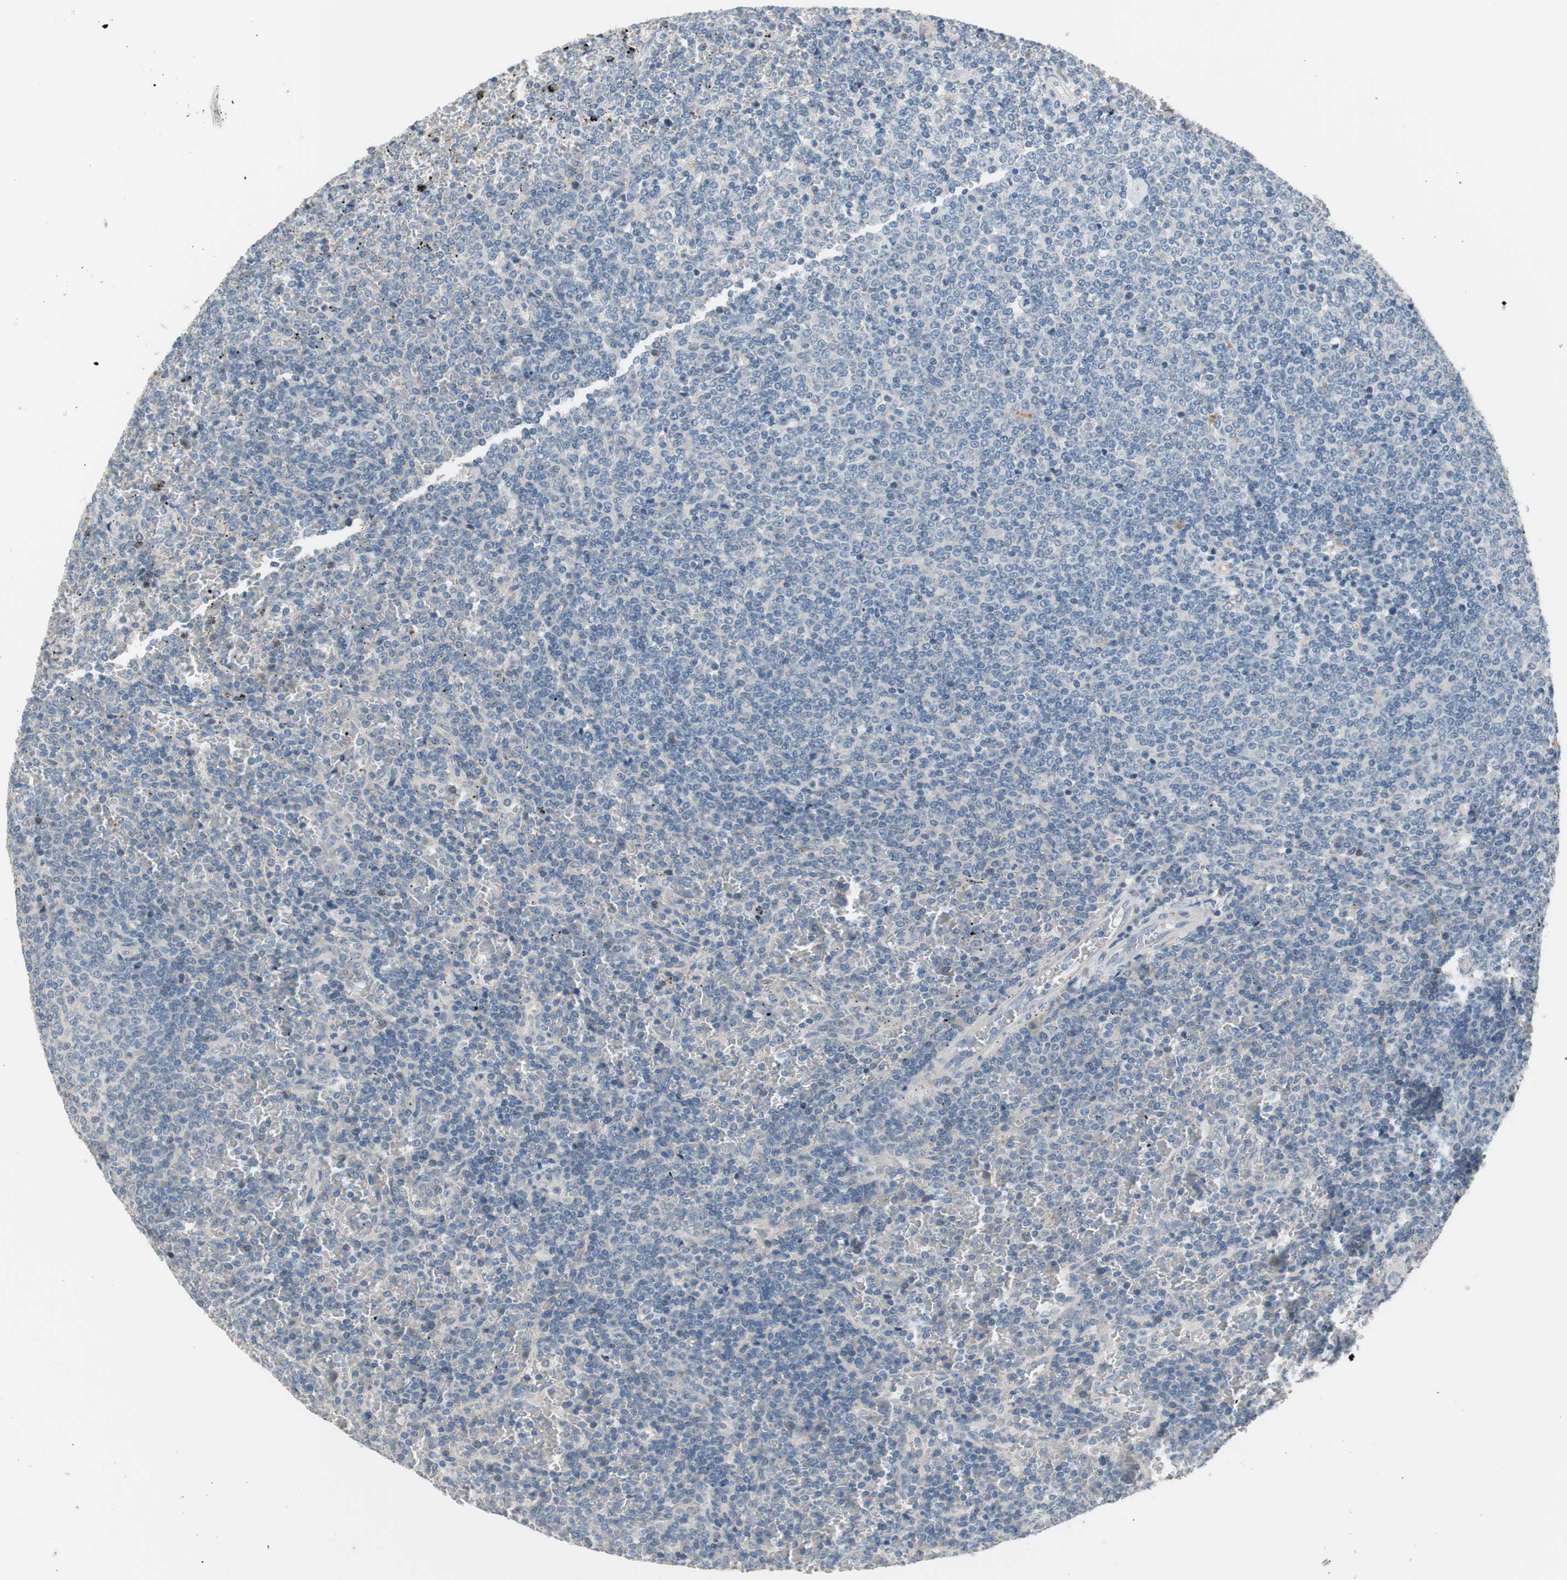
{"staining": {"intensity": "negative", "quantity": "none", "location": "none"}, "tissue": "lymphoma", "cell_type": "Tumor cells", "image_type": "cancer", "snomed": [{"axis": "morphology", "description": "Malignant lymphoma, non-Hodgkin's type, Low grade"}, {"axis": "topography", "description": "Spleen"}], "caption": "The micrograph displays no staining of tumor cells in lymphoma.", "gene": "COL12A1", "patient": {"sex": "female", "age": 77}}